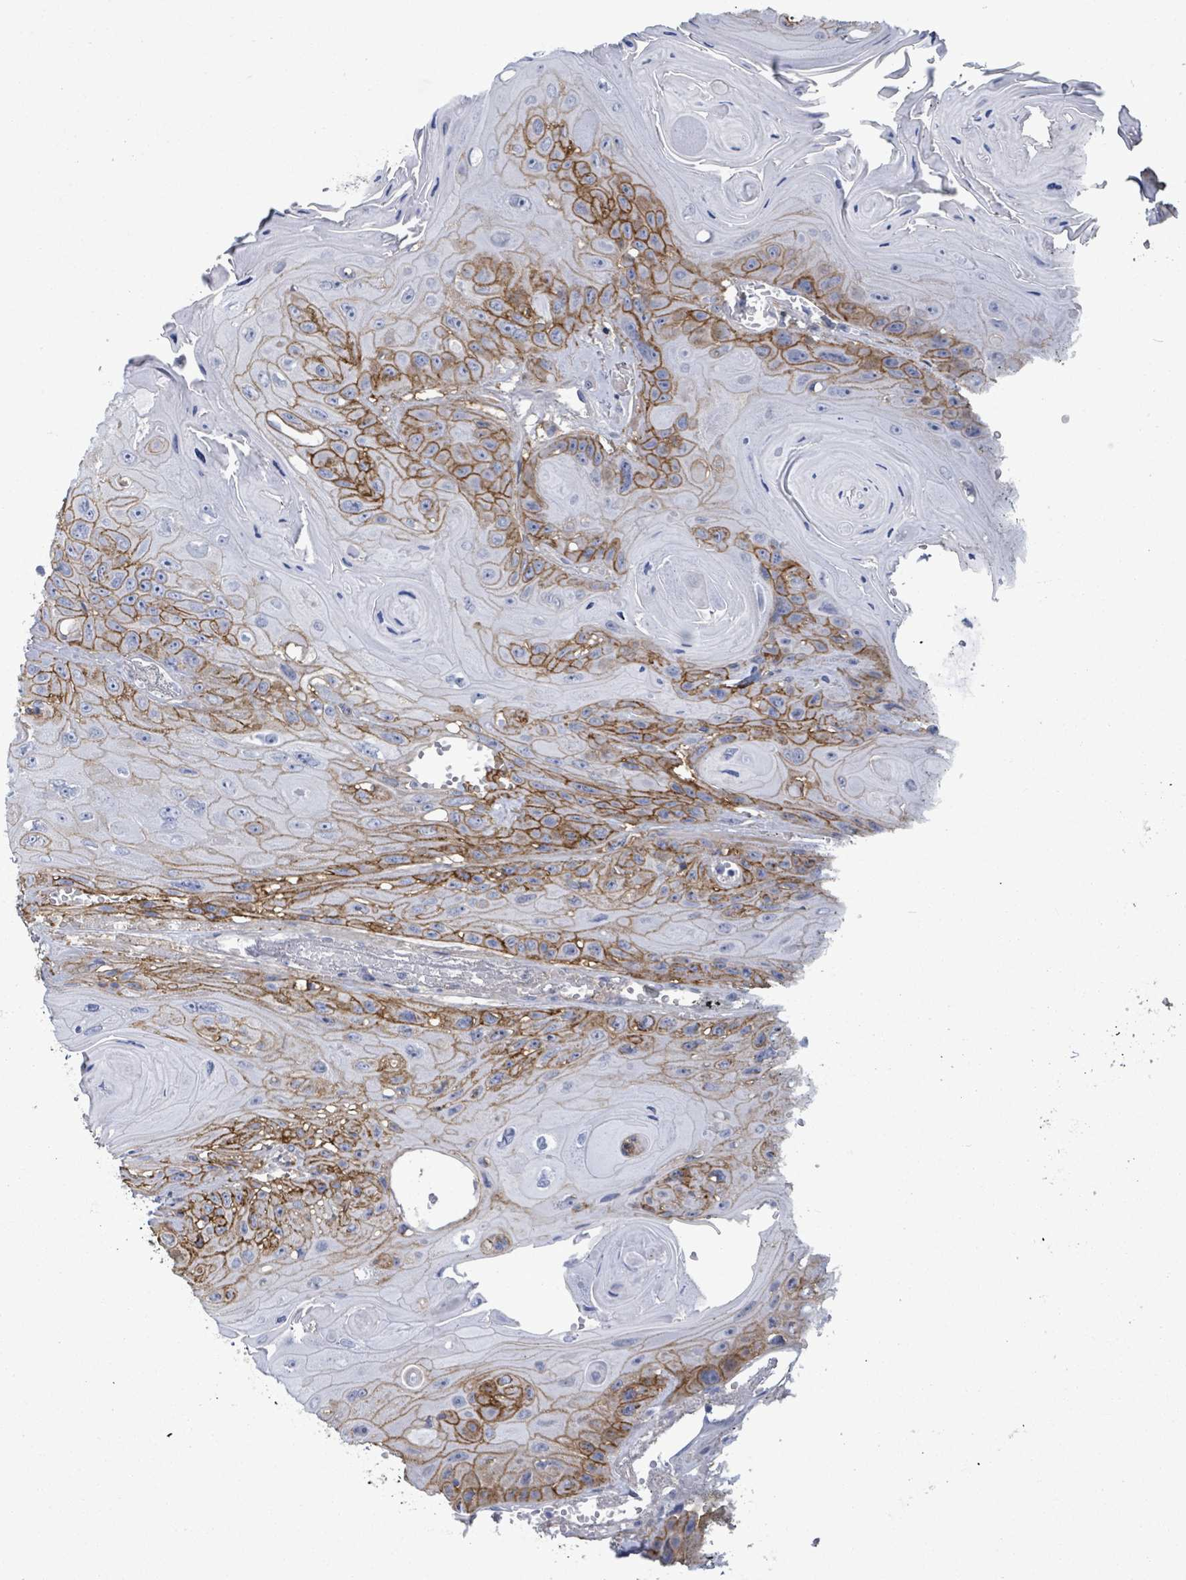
{"staining": {"intensity": "moderate", "quantity": ">75%", "location": "cytoplasmic/membranous"}, "tissue": "head and neck cancer", "cell_type": "Tumor cells", "image_type": "cancer", "snomed": [{"axis": "morphology", "description": "Squamous cell carcinoma, NOS"}, {"axis": "topography", "description": "Head-Neck"}], "caption": "Immunohistochemical staining of human head and neck cancer shows medium levels of moderate cytoplasmic/membranous protein expression in approximately >75% of tumor cells. The staining is performed using DAB (3,3'-diaminobenzidine) brown chromogen to label protein expression. The nuclei are counter-stained blue using hematoxylin.", "gene": "BSG", "patient": {"sex": "female", "age": 59}}